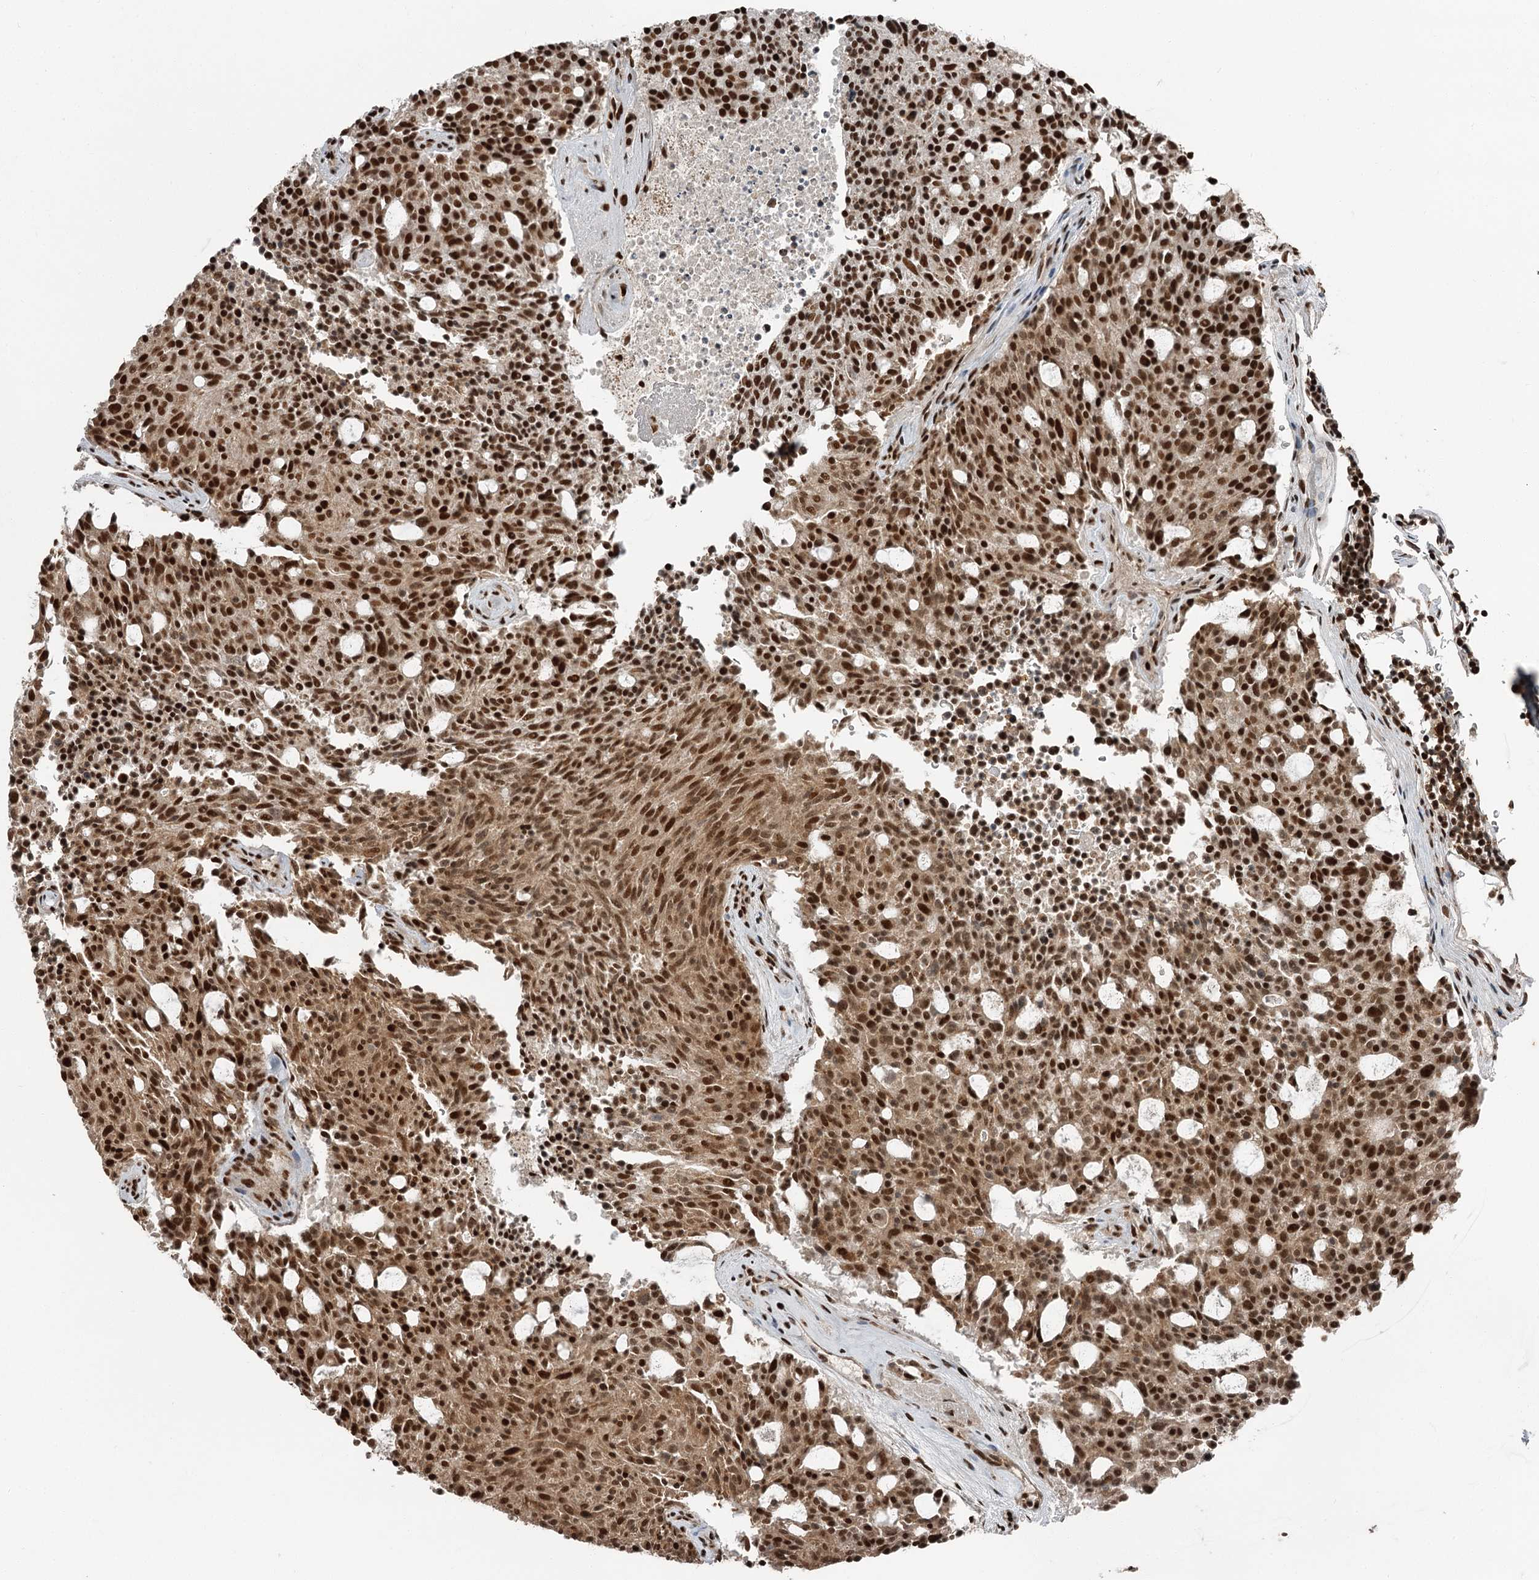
{"staining": {"intensity": "strong", "quantity": ">75%", "location": "nuclear"}, "tissue": "carcinoid", "cell_type": "Tumor cells", "image_type": "cancer", "snomed": [{"axis": "morphology", "description": "Carcinoid, malignant, NOS"}, {"axis": "topography", "description": "Pancreas"}], "caption": "Approximately >75% of tumor cells in malignant carcinoid exhibit strong nuclear protein expression as visualized by brown immunohistochemical staining.", "gene": "RBBP7", "patient": {"sex": "female", "age": 54}}